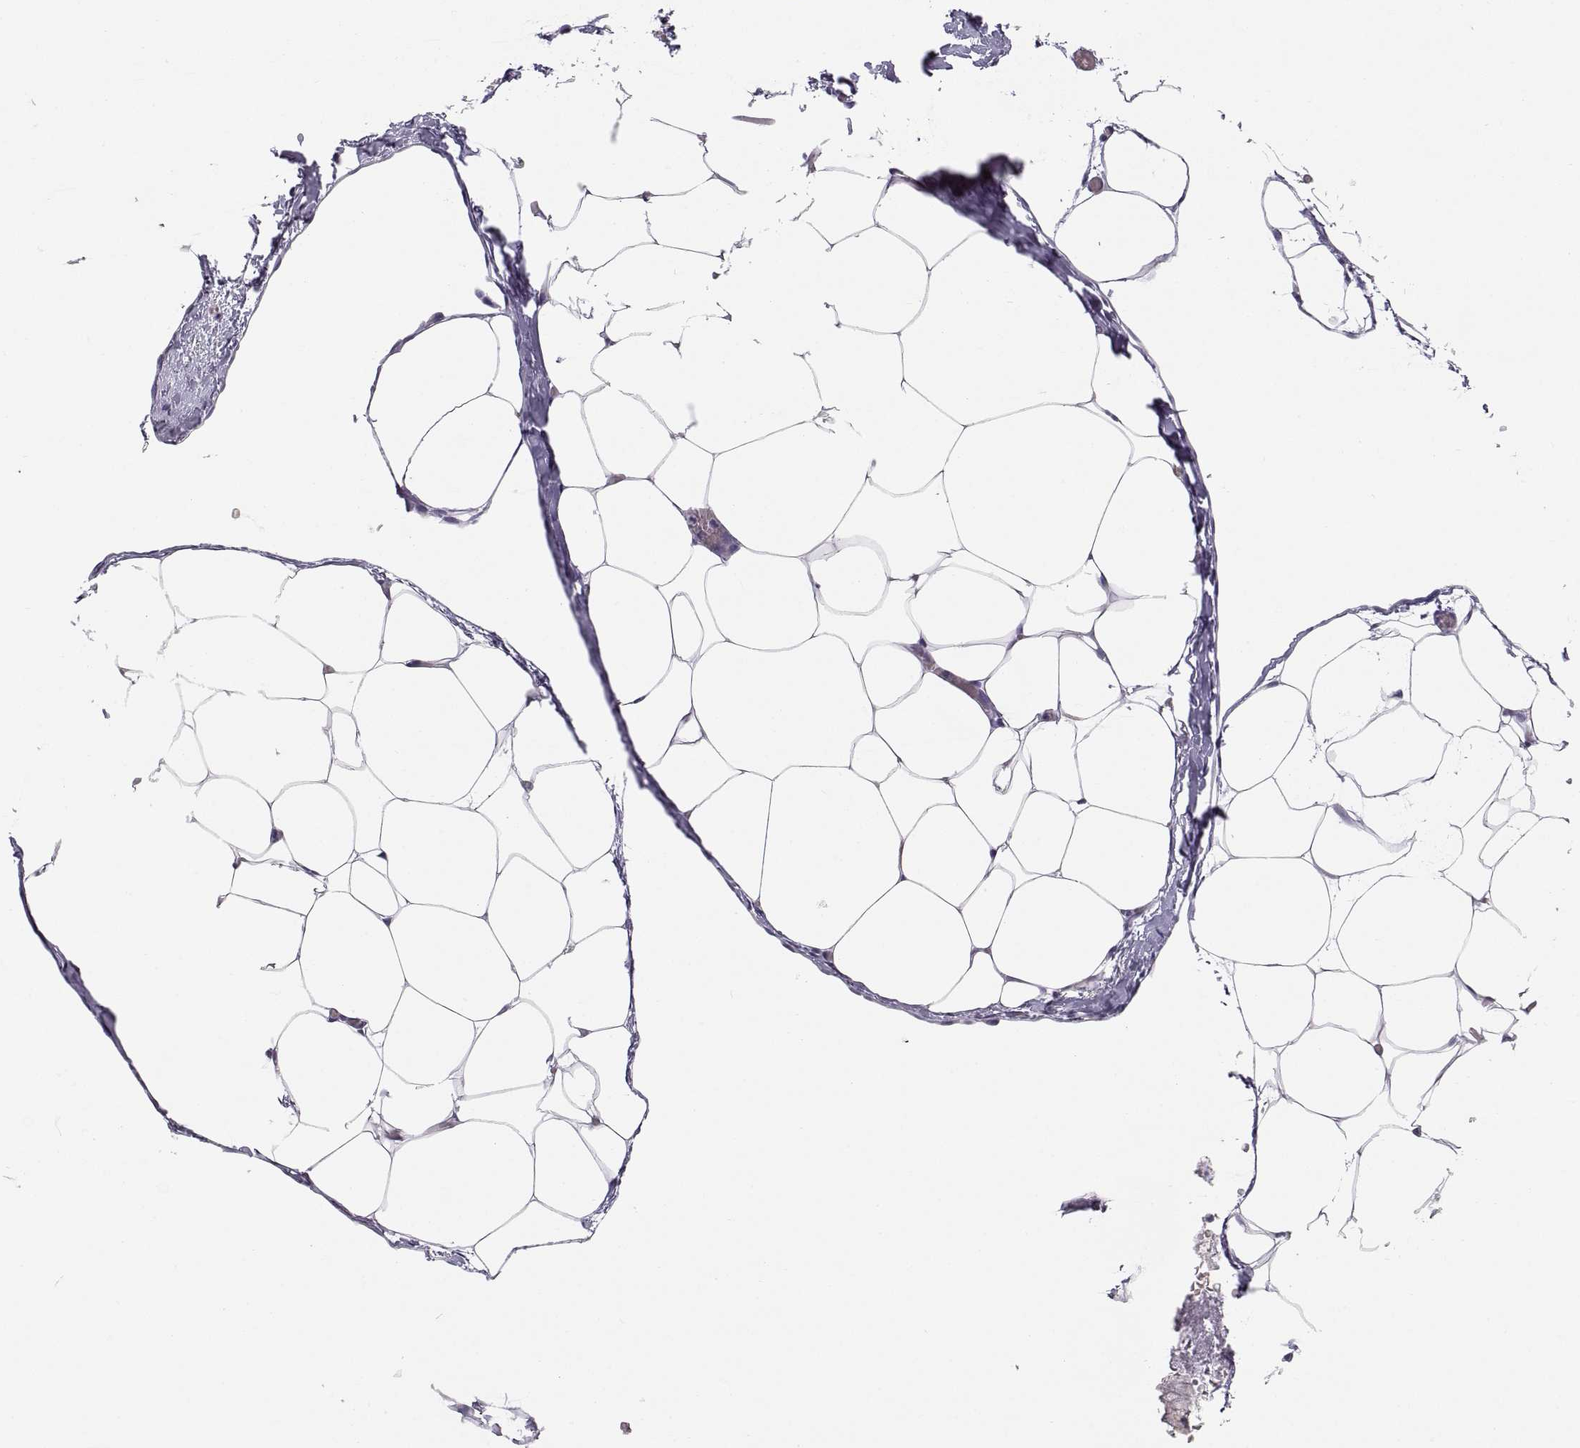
{"staining": {"intensity": "negative", "quantity": "none", "location": "none"}, "tissue": "adipose tissue", "cell_type": "Adipocytes", "image_type": "normal", "snomed": [{"axis": "morphology", "description": "Normal tissue, NOS"}, {"axis": "topography", "description": "Adipose tissue"}], "caption": "Histopathology image shows no significant protein staining in adipocytes of benign adipose tissue. Brightfield microscopy of immunohistochemistry stained with DAB (brown) and hematoxylin (blue), captured at high magnification.", "gene": "CARTPT", "patient": {"sex": "male", "age": 57}}